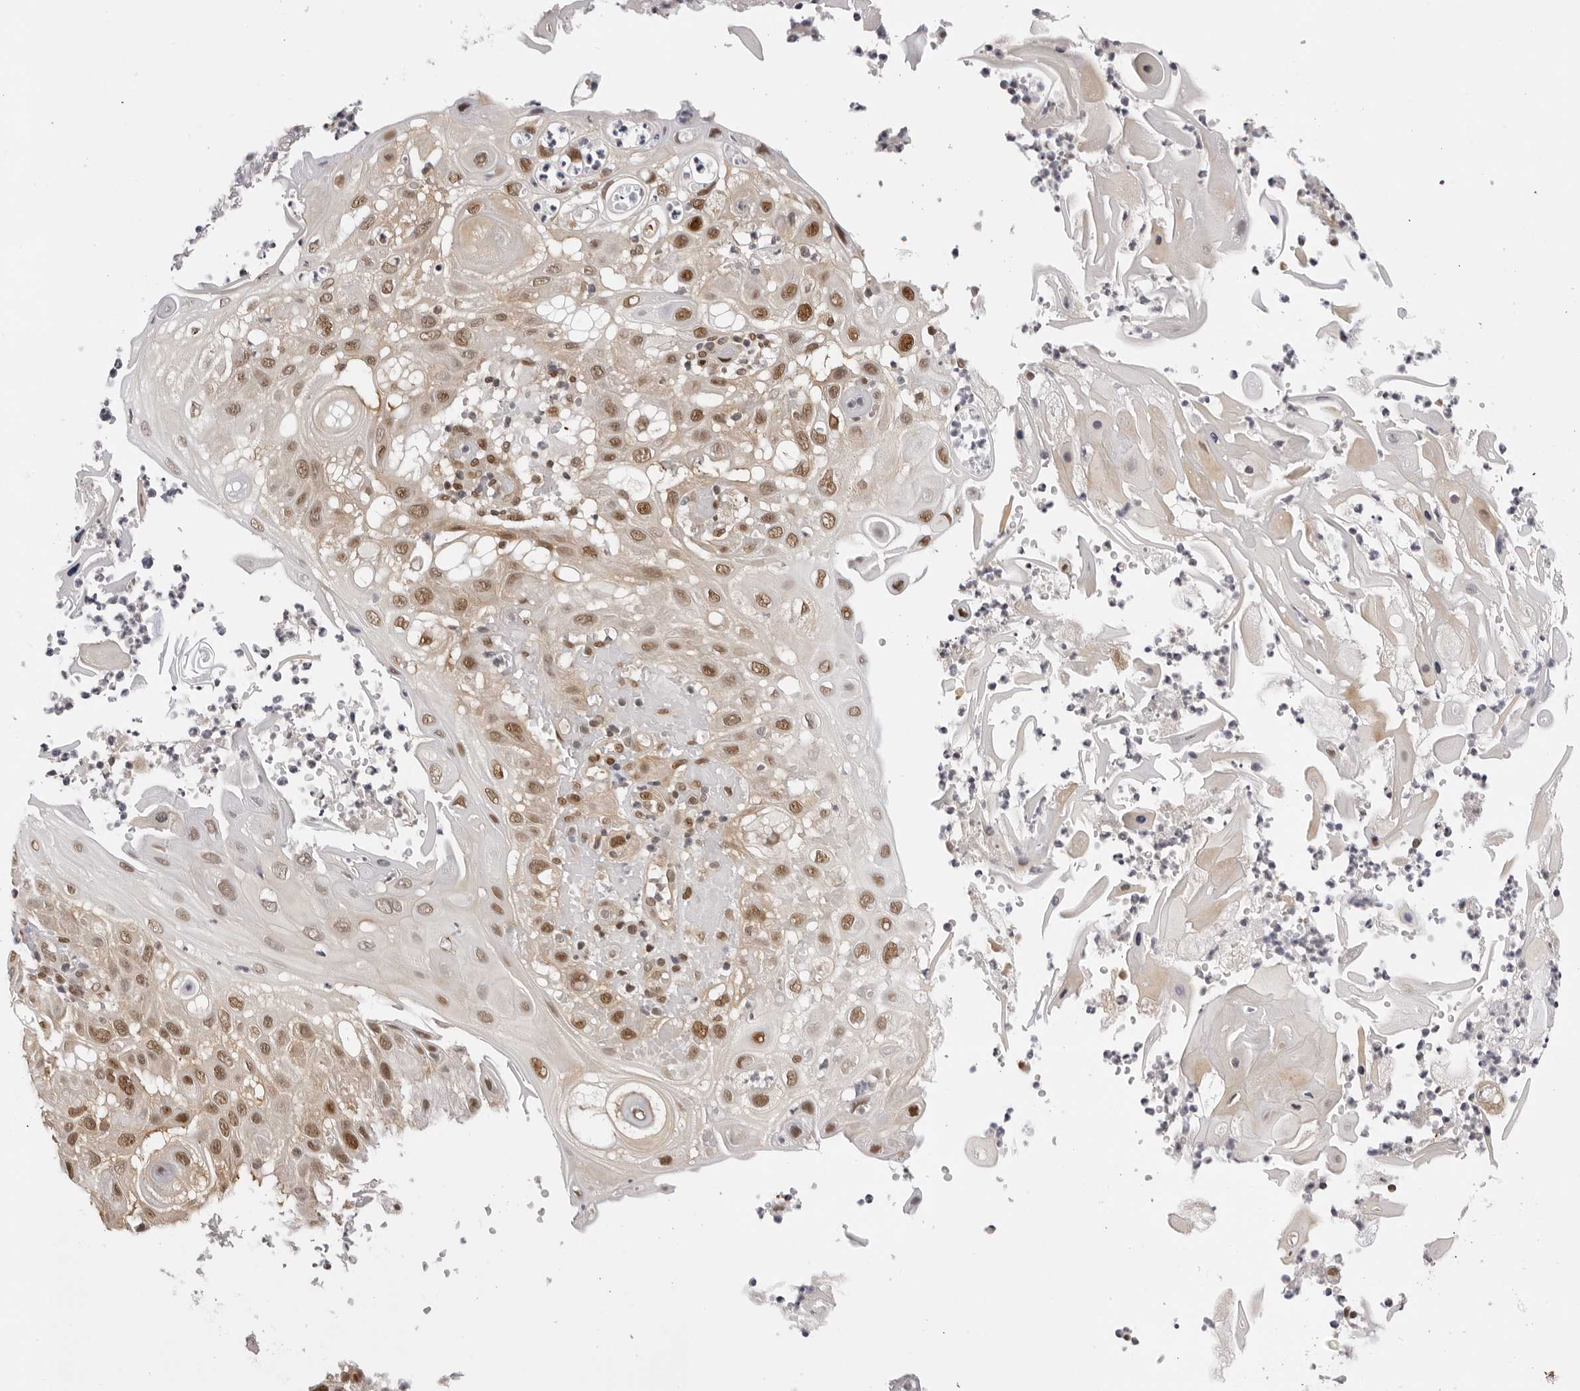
{"staining": {"intensity": "moderate", "quantity": ">75%", "location": "nuclear"}, "tissue": "skin cancer", "cell_type": "Tumor cells", "image_type": "cancer", "snomed": [{"axis": "morphology", "description": "Normal tissue, NOS"}, {"axis": "morphology", "description": "Squamous cell carcinoma, NOS"}, {"axis": "topography", "description": "Skin"}], "caption": "Immunohistochemistry (IHC) micrograph of neoplastic tissue: skin squamous cell carcinoma stained using immunohistochemistry reveals medium levels of moderate protein expression localized specifically in the nuclear of tumor cells, appearing as a nuclear brown color.", "gene": "WDR77", "patient": {"sex": "female", "age": 96}}